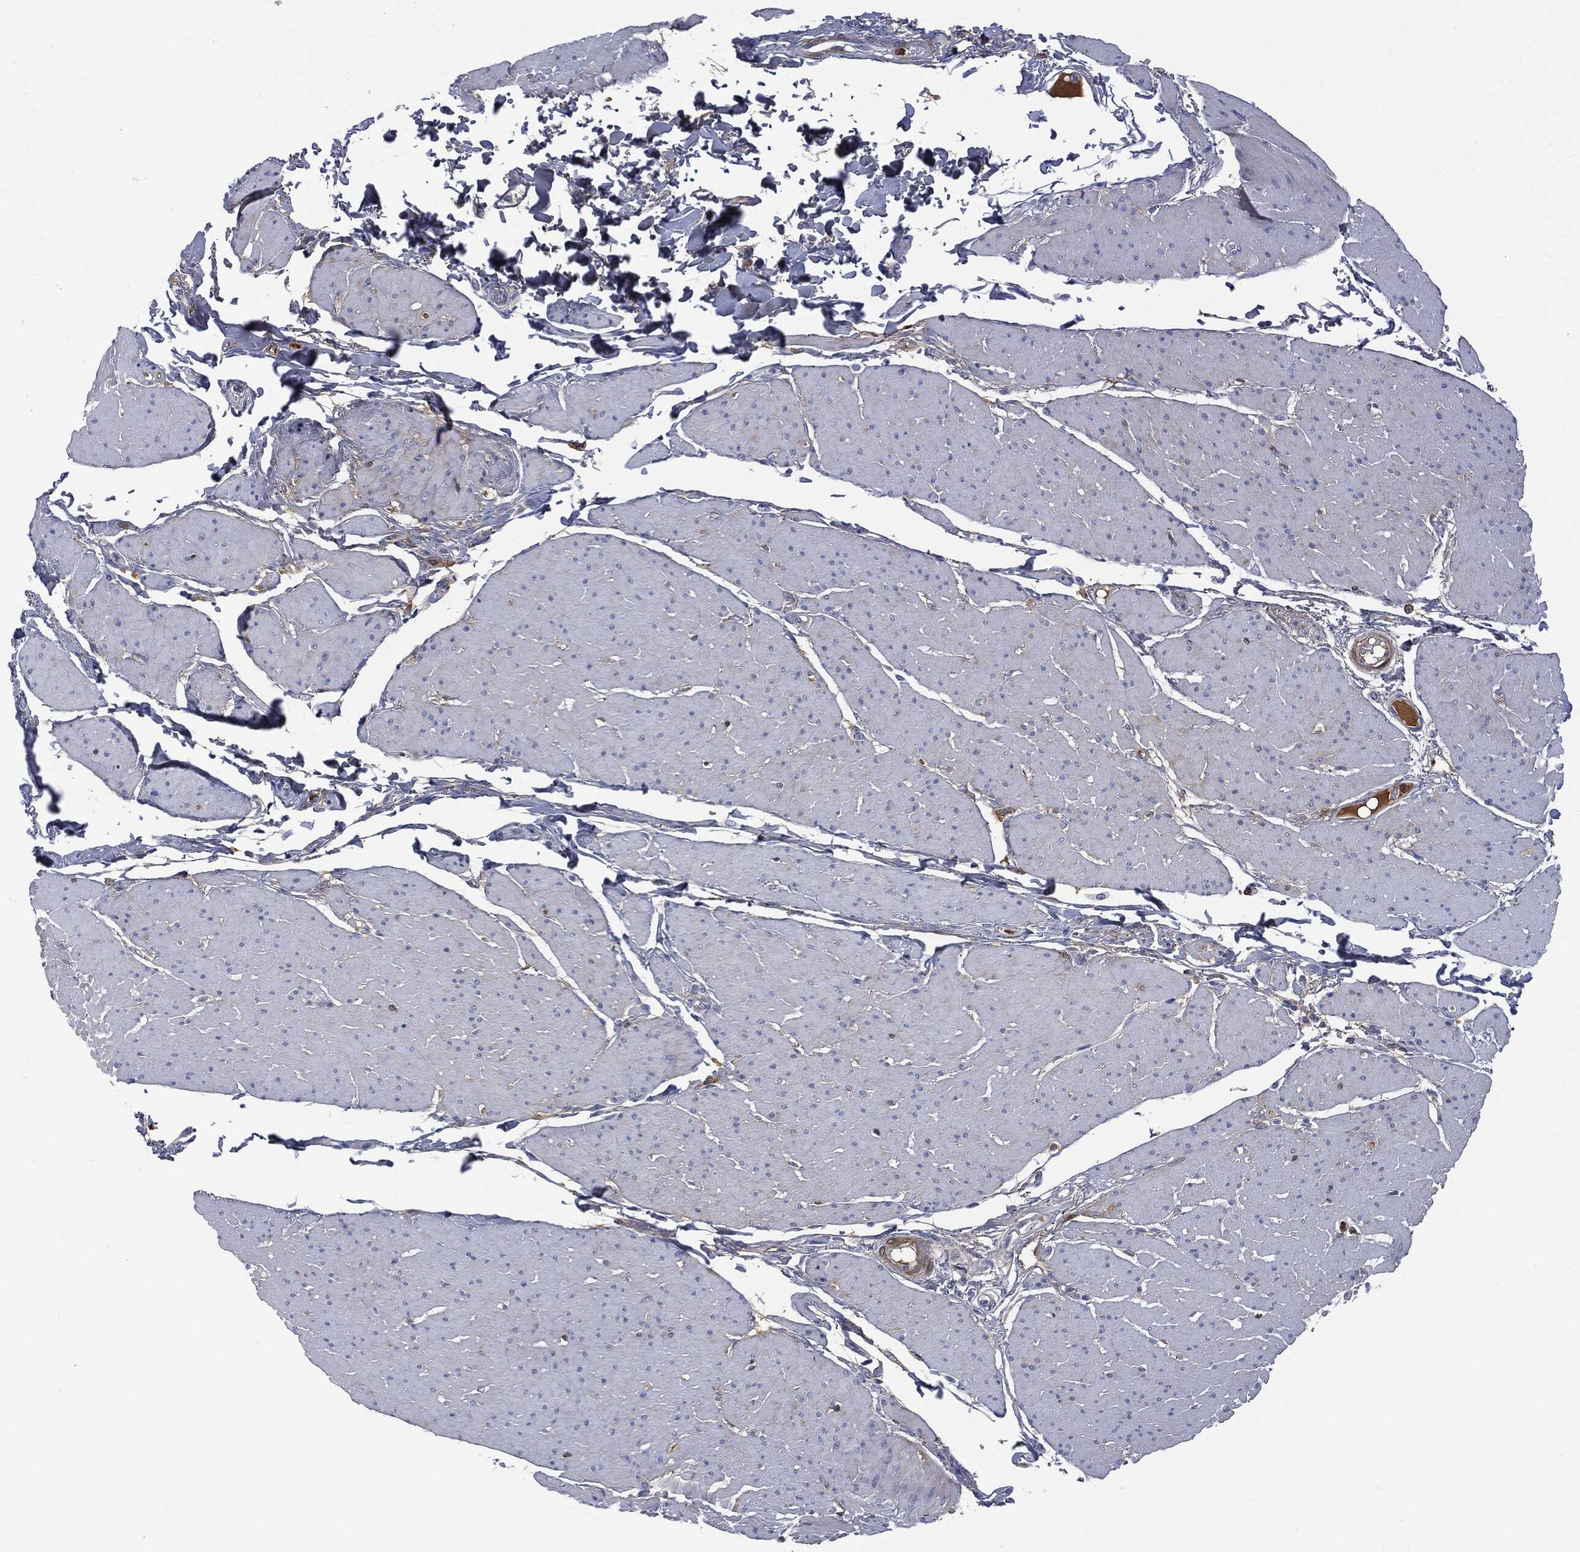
{"staining": {"intensity": "negative", "quantity": "none", "location": "none"}, "tissue": "smooth muscle", "cell_type": "Smooth muscle cells", "image_type": "normal", "snomed": [{"axis": "morphology", "description": "Normal tissue, NOS"}, {"axis": "topography", "description": "Smooth muscle"}, {"axis": "topography", "description": "Anal"}], "caption": "This image is of unremarkable smooth muscle stained with immunohistochemistry (IHC) to label a protein in brown with the nuclei are counter-stained blue. There is no staining in smooth muscle cells. (Immunohistochemistry (ihc), brightfield microscopy, high magnification).", "gene": "BTK", "patient": {"sex": "male", "age": 83}}